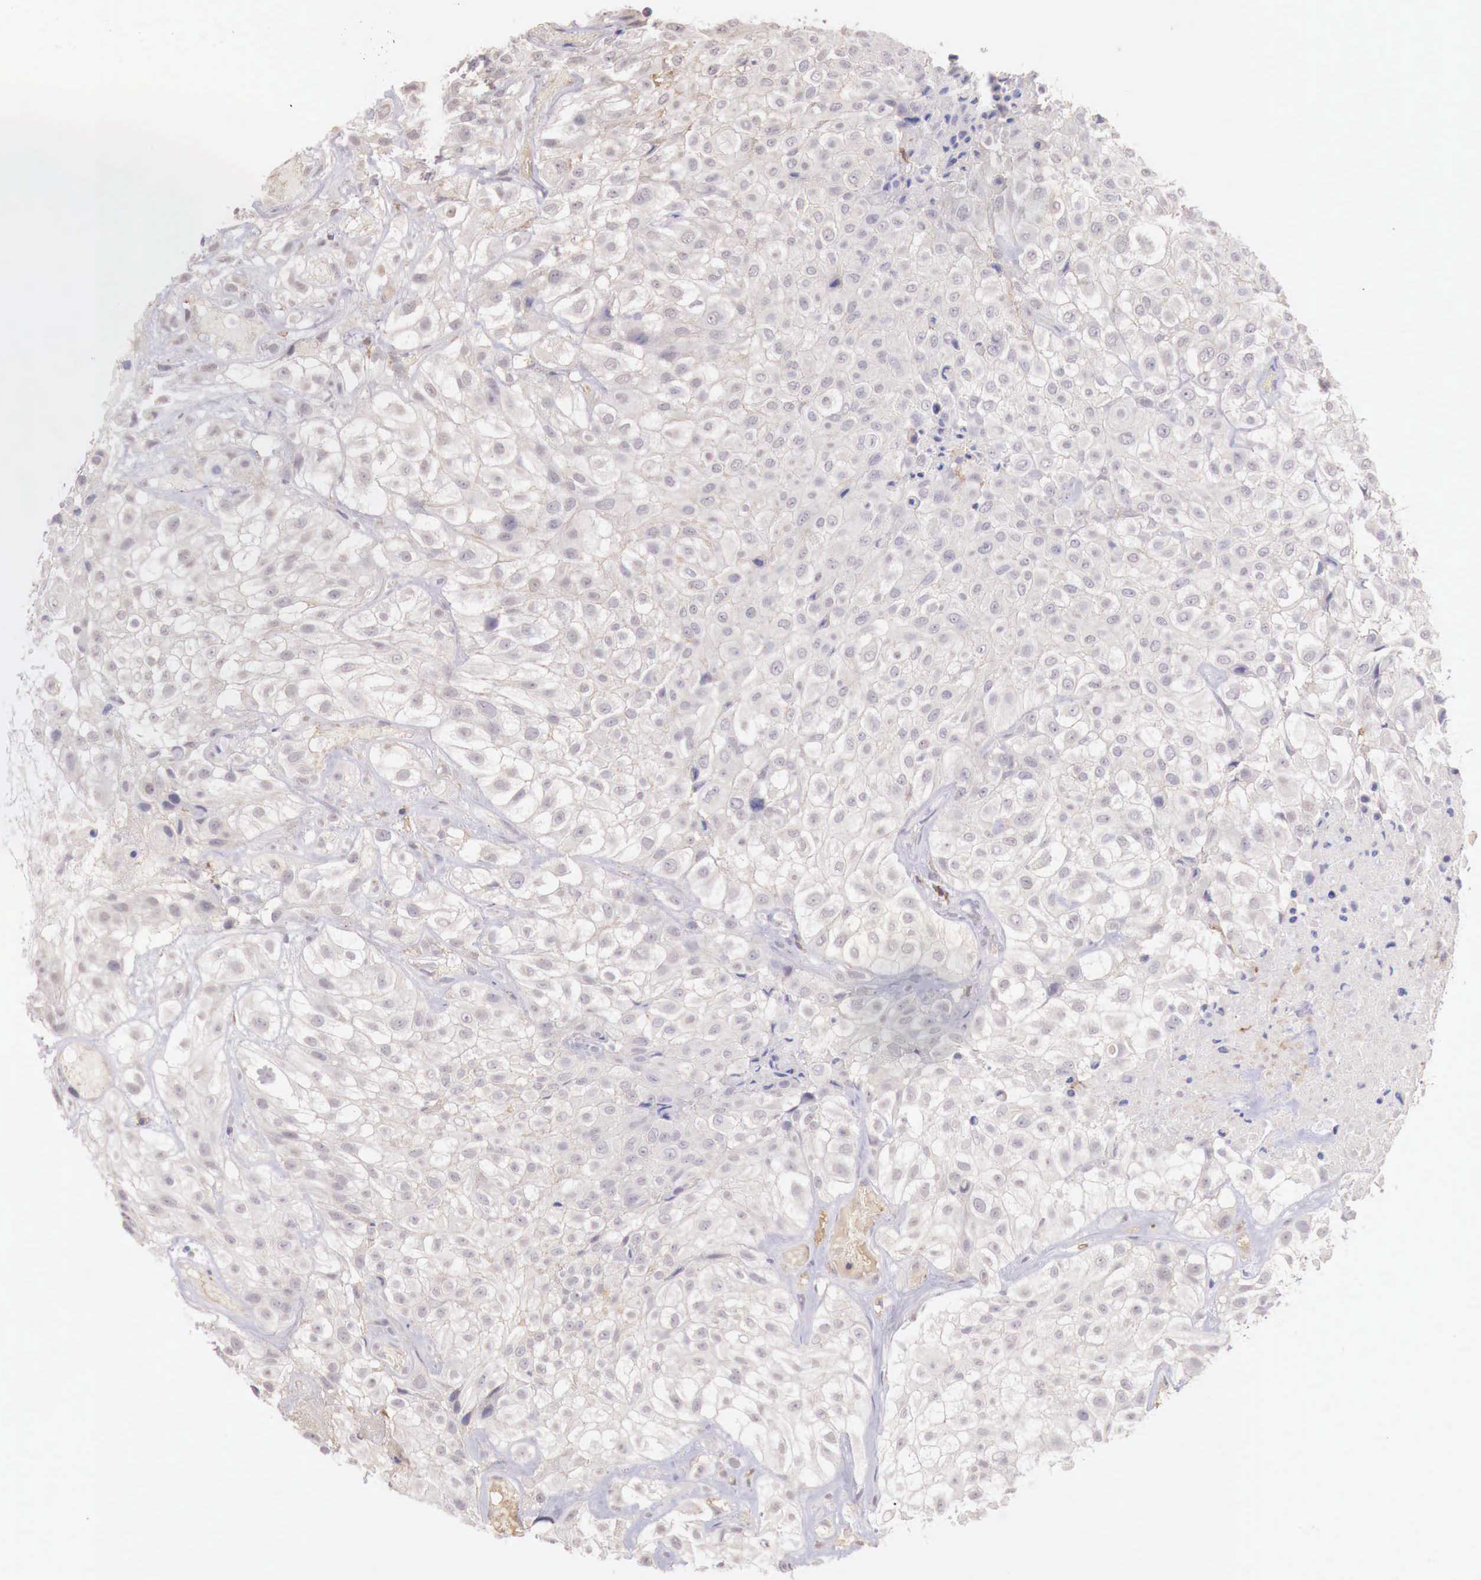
{"staining": {"intensity": "negative", "quantity": "none", "location": "none"}, "tissue": "urothelial cancer", "cell_type": "Tumor cells", "image_type": "cancer", "snomed": [{"axis": "morphology", "description": "Urothelial carcinoma, High grade"}, {"axis": "topography", "description": "Urinary bladder"}], "caption": "Human high-grade urothelial carcinoma stained for a protein using IHC exhibits no positivity in tumor cells.", "gene": "CHRDL1", "patient": {"sex": "male", "age": 56}}